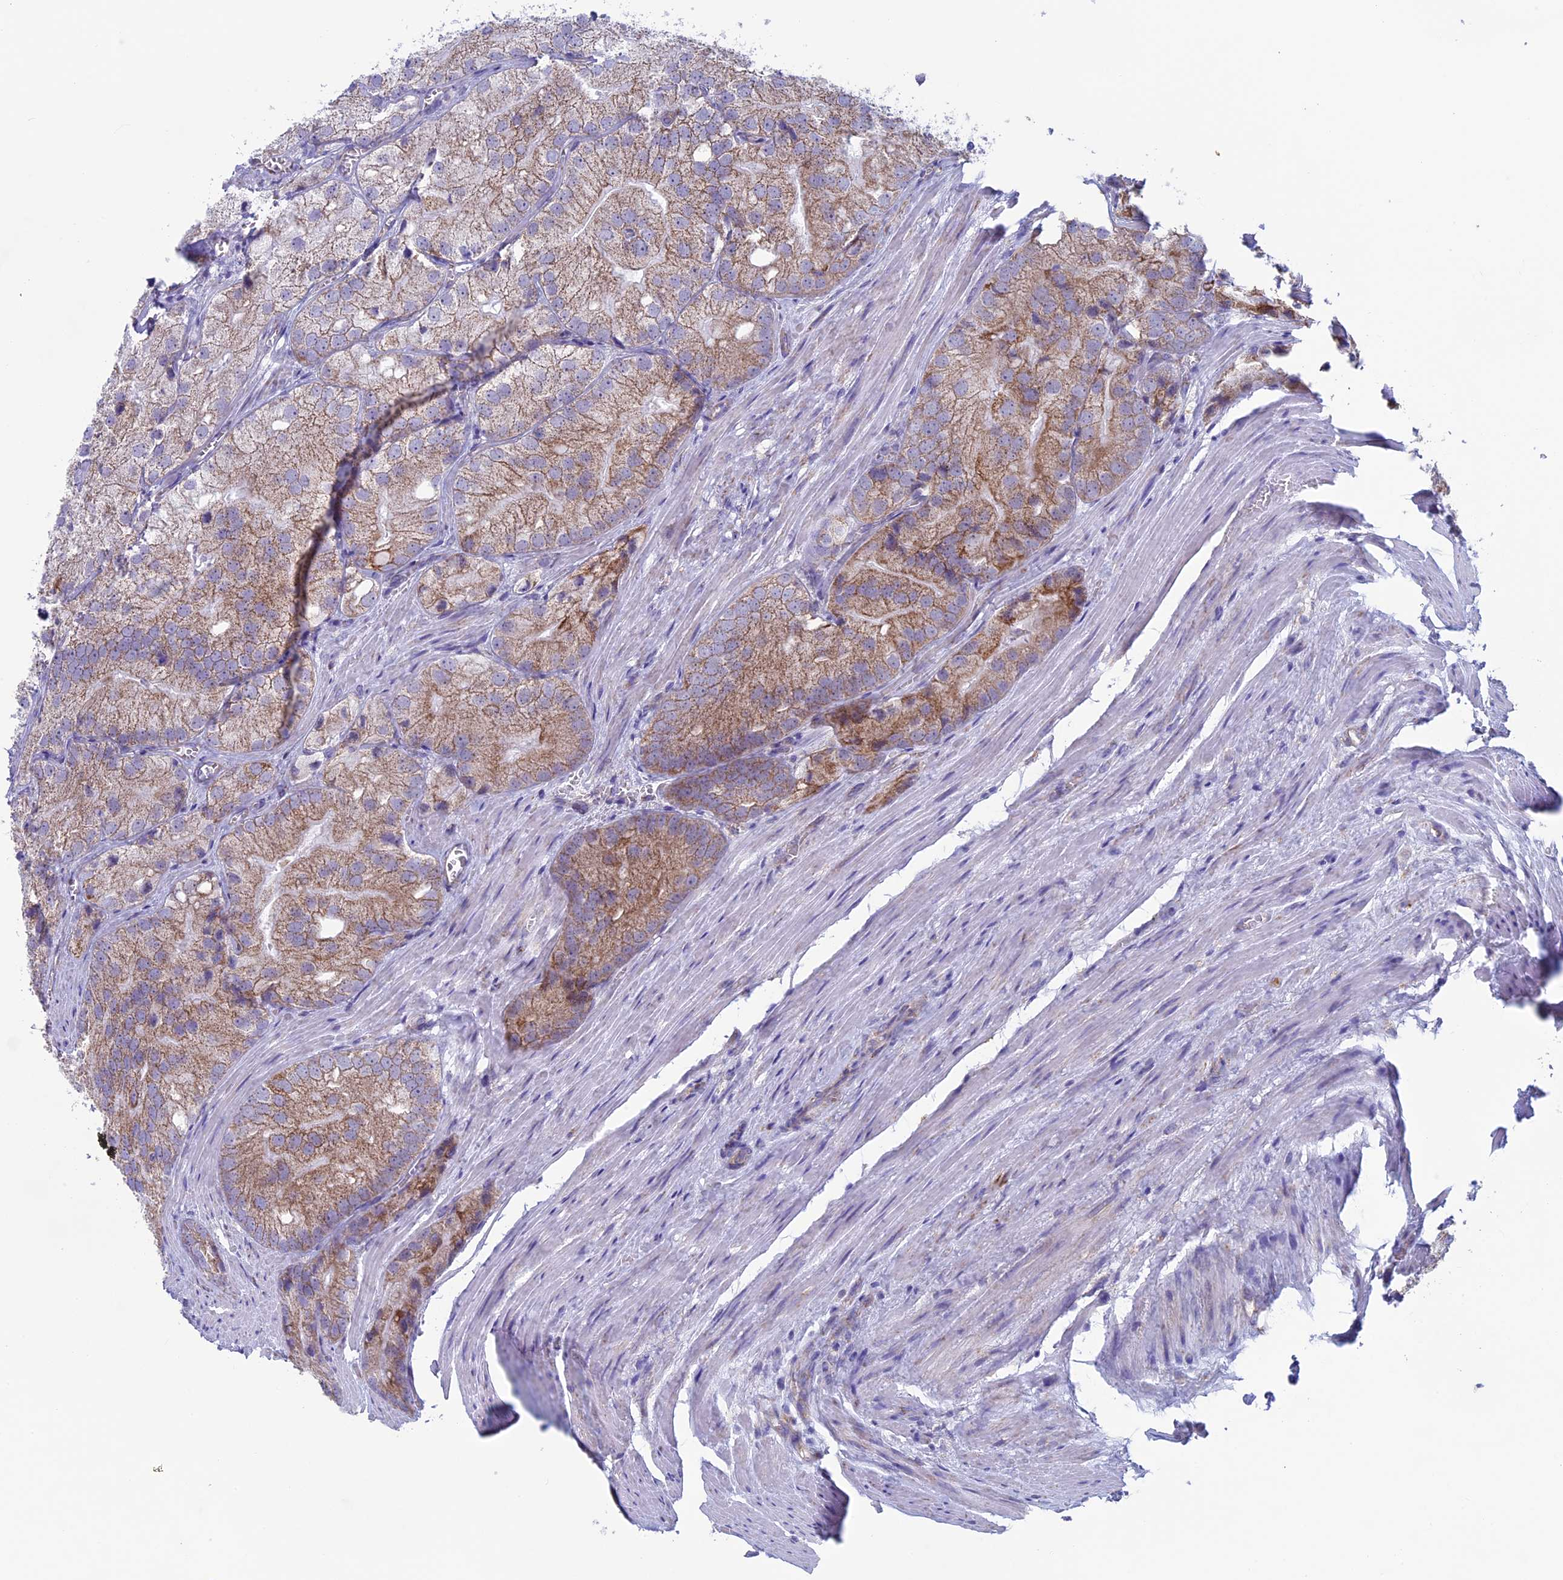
{"staining": {"intensity": "moderate", "quantity": ">75%", "location": "cytoplasmic/membranous"}, "tissue": "prostate cancer", "cell_type": "Tumor cells", "image_type": "cancer", "snomed": [{"axis": "morphology", "description": "Adenocarcinoma, Low grade"}, {"axis": "topography", "description": "Prostate"}], "caption": "The micrograph exhibits staining of prostate cancer (low-grade adenocarcinoma), revealing moderate cytoplasmic/membranous protein expression (brown color) within tumor cells.", "gene": "MFSD12", "patient": {"sex": "male", "age": 69}}